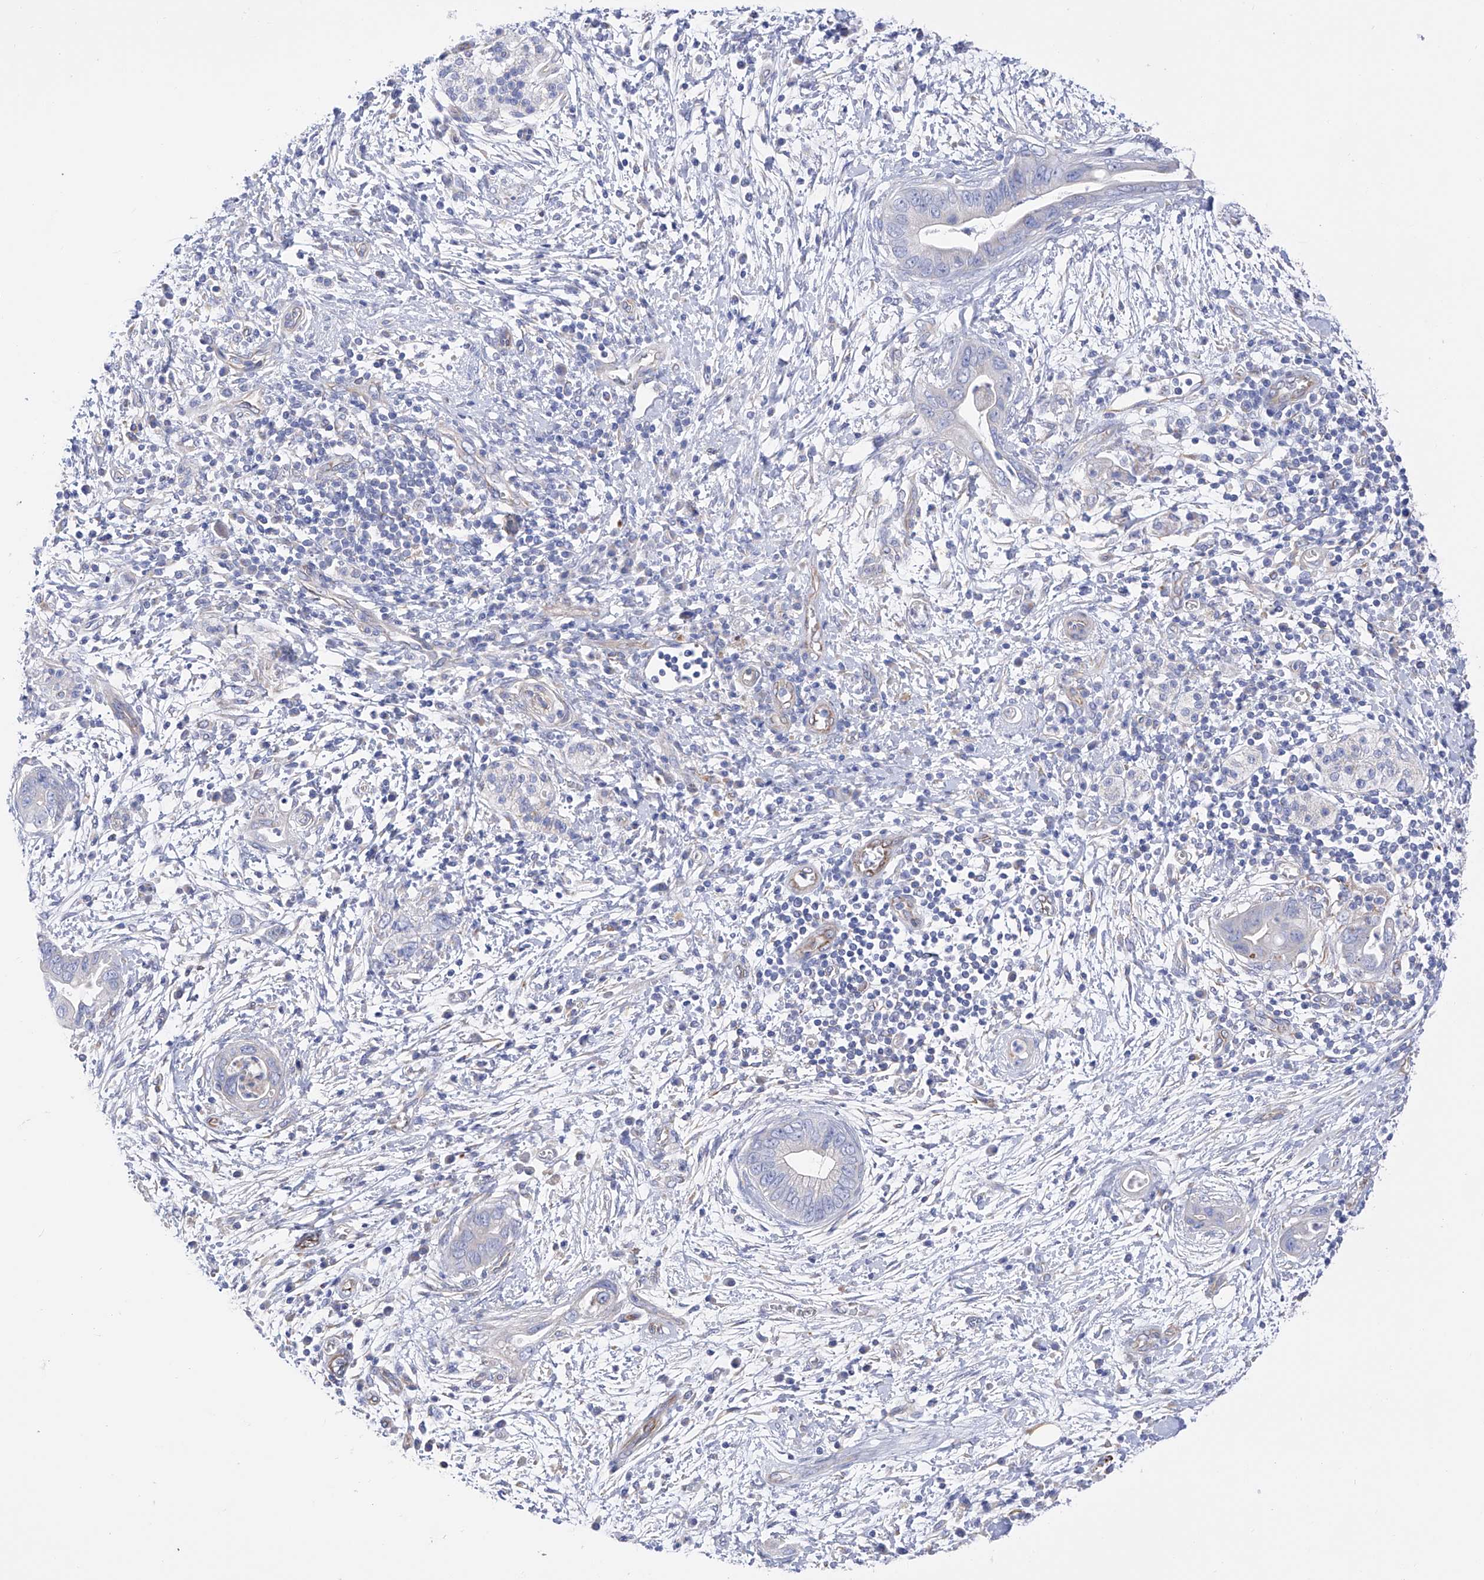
{"staining": {"intensity": "negative", "quantity": "none", "location": "none"}, "tissue": "pancreatic cancer", "cell_type": "Tumor cells", "image_type": "cancer", "snomed": [{"axis": "morphology", "description": "Adenocarcinoma, NOS"}, {"axis": "topography", "description": "Pancreas"}], "caption": "Immunohistochemistry micrograph of human adenocarcinoma (pancreatic) stained for a protein (brown), which reveals no staining in tumor cells.", "gene": "FLG", "patient": {"sex": "male", "age": 75}}